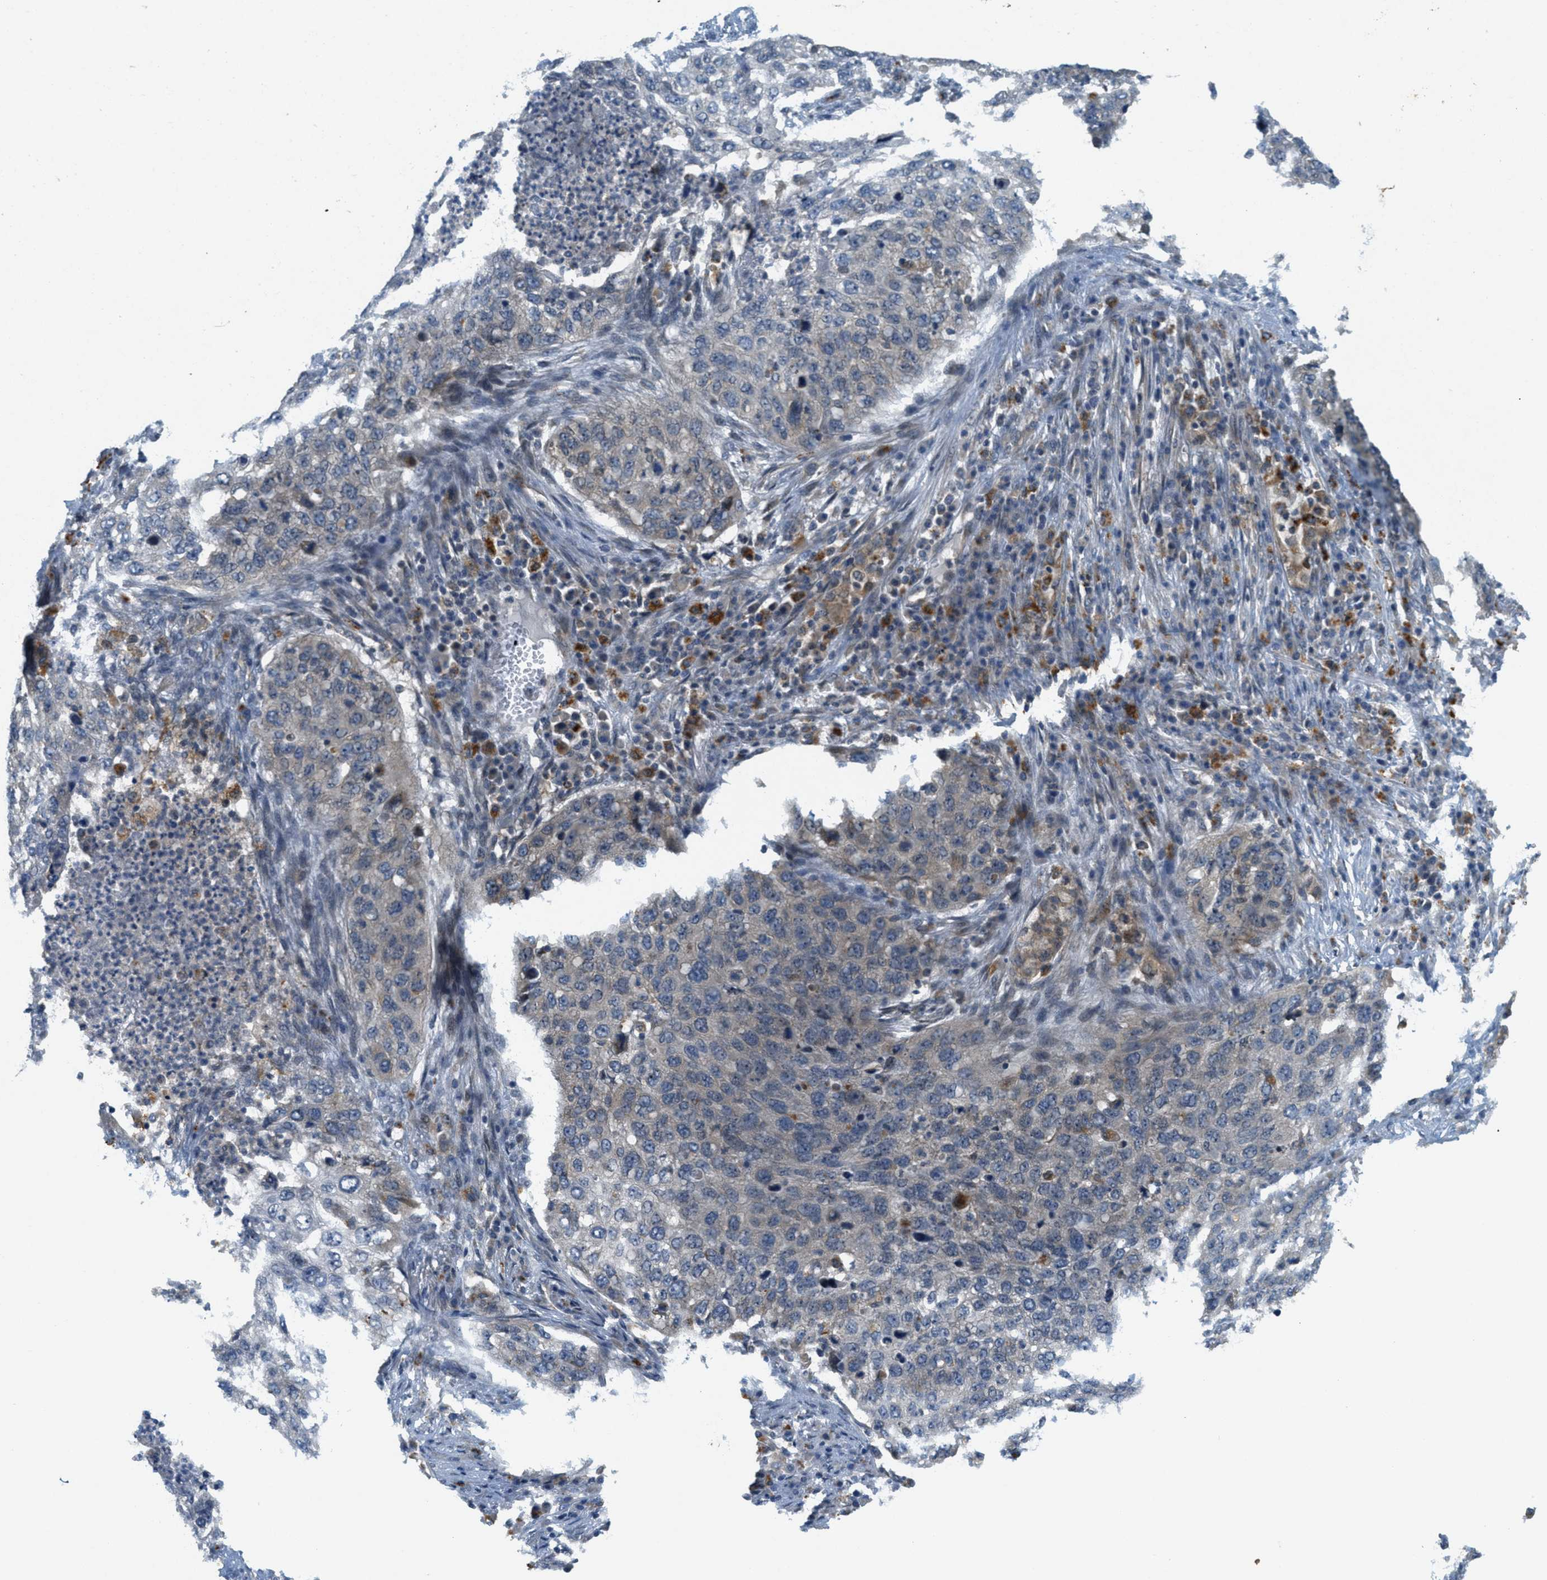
{"staining": {"intensity": "weak", "quantity": "<25%", "location": "cytoplasmic/membranous"}, "tissue": "lung cancer", "cell_type": "Tumor cells", "image_type": "cancer", "snomed": [{"axis": "morphology", "description": "Squamous cell carcinoma, NOS"}, {"axis": "topography", "description": "Lung"}], "caption": "IHC histopathology image of human lung cancer (squamous cell carcinoma) stained for a protein (brown), which shows no positivity in tumor cells. (DAB (3,3'-diaminobenzidine) IHC, high magnification).", "gene": "SIGMAR1", "patient": {"sex": "female", "age": 63}}